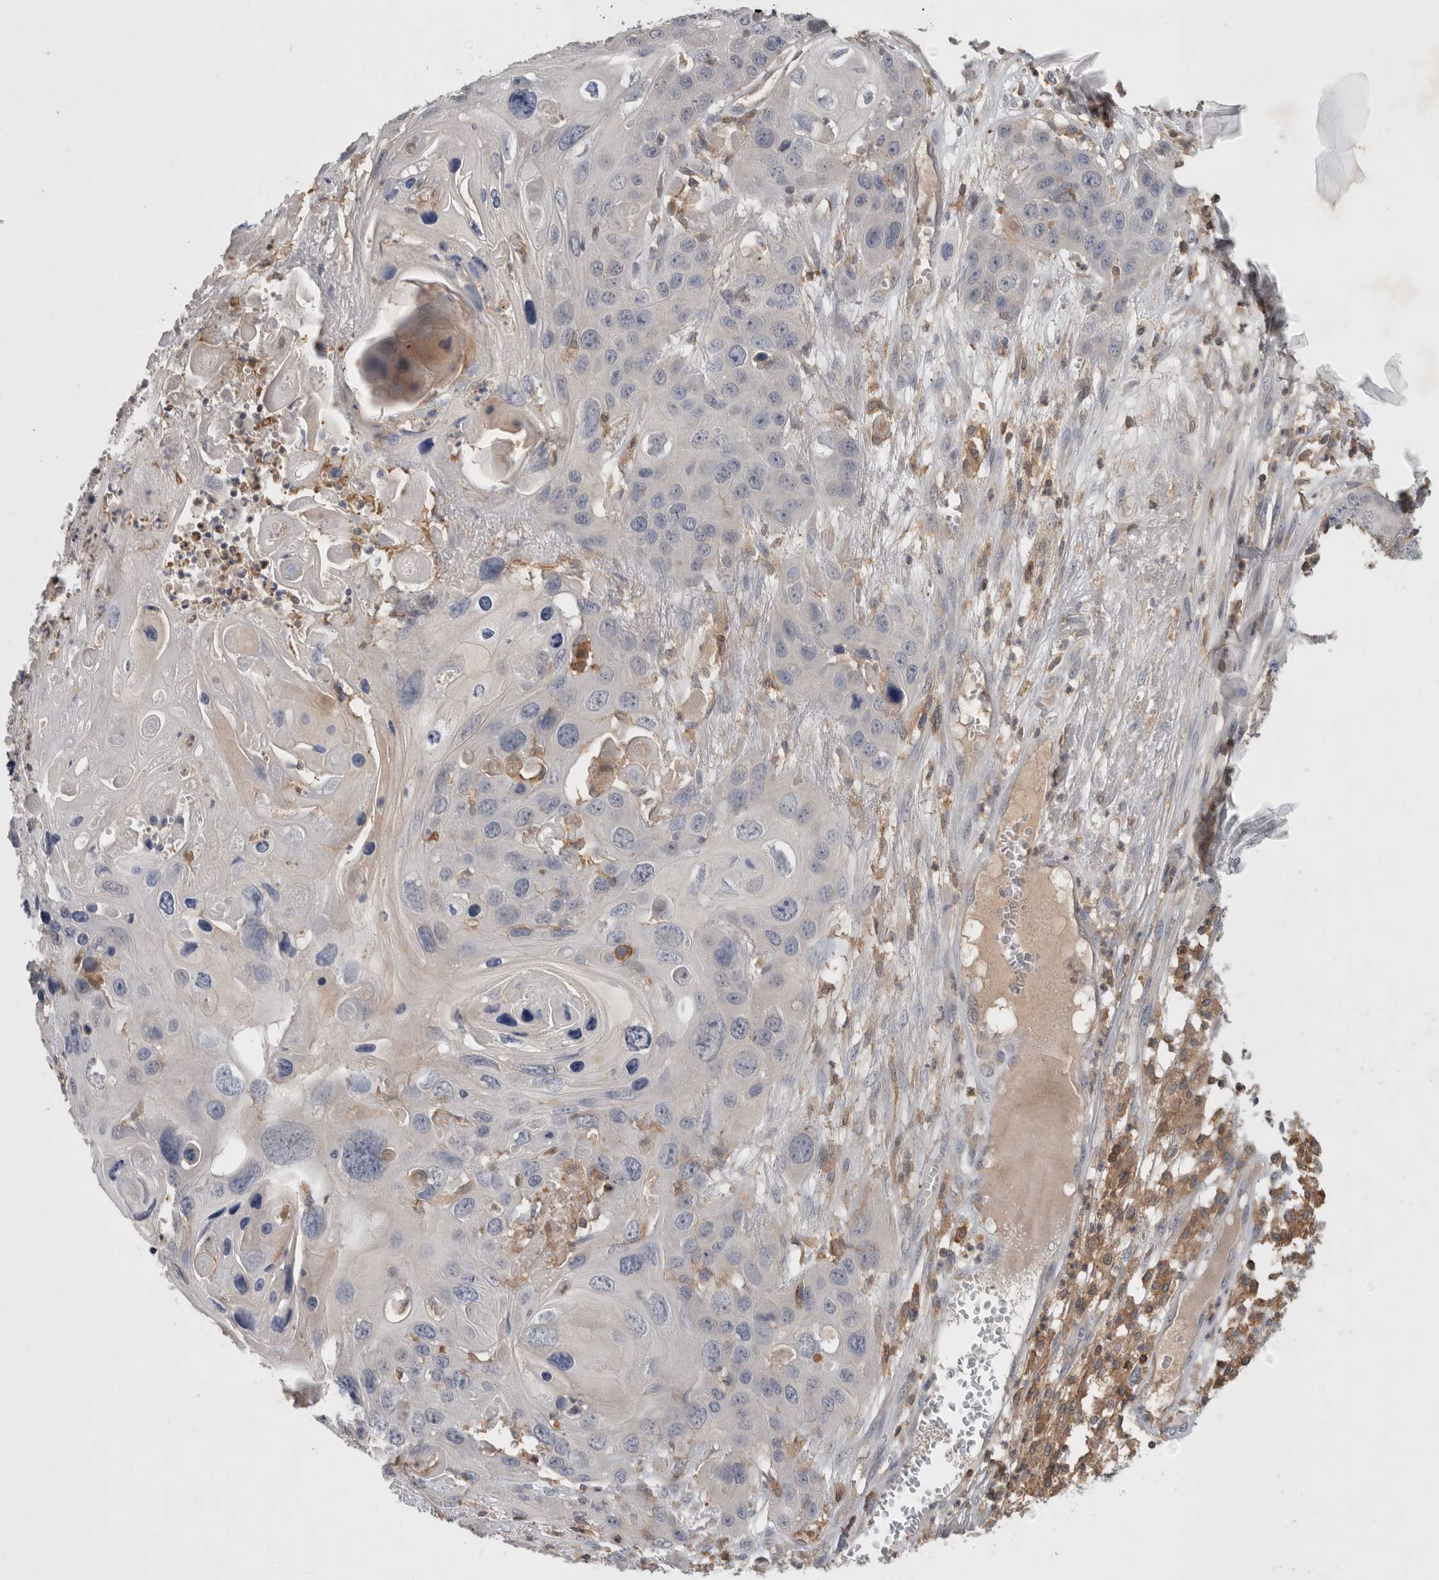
{"staining": {"intensity": "negative", "quantity": "none", "location": "none"}, "tissue": "skin cancer", "cell_type": "Tumor cells", "image_type": "cancer", "snomed": [{"axis": "morphology", "description": "Squamous cell carcinoma, NOS"}, {"axis": "topography", "description": "Skin"}], "caption": "The micrograph displays no staining of tumor cells in squamous cell carcinoma (skin). Nuclei are stained in blue.", "gene": "GFRA2", "patient": {"sex": "male", "age": 55}}